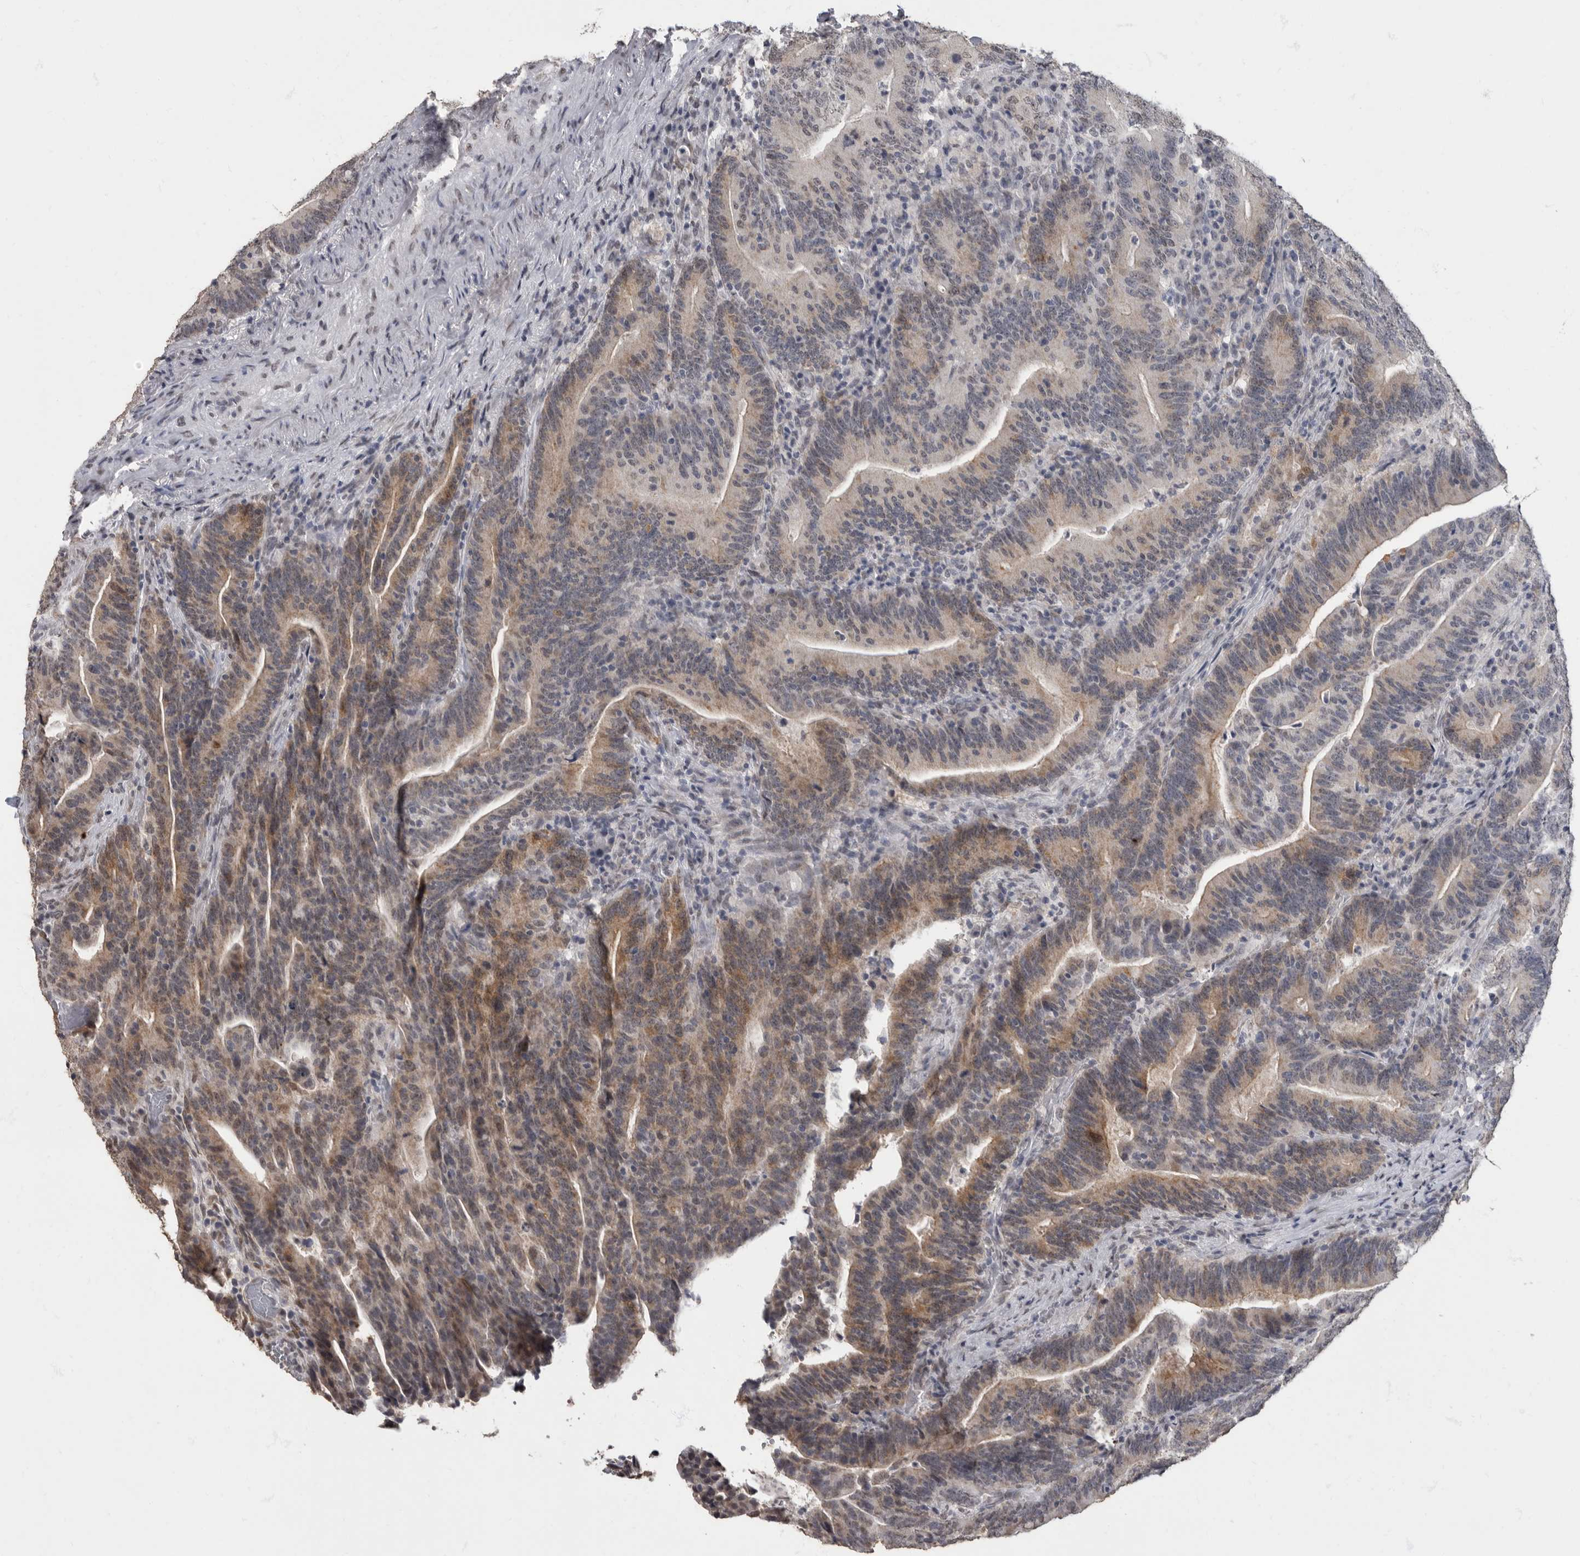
{"staining": {"intensity": "moderate", "quantity": "25%-75%", "location": "cytoplasmic/membranous"}, "tissue": "colorectal cancer", "cell_type": "Tumor cells", "image_type": "cancer", "snomed": [{"axis": "morphology", "description": "Adenocarcinoma, NOS"}, {"axis": "topography", "description": "Colon"}], "caption": "IHC (DAB) staining of colorectal adenocarcinoma exhibits moderate cytoplasmic/membranous protein expression in approximately 25%-75% of tumor cells.", "gene": "NBL1", "patient": {"sex": "female", "age": 66}}